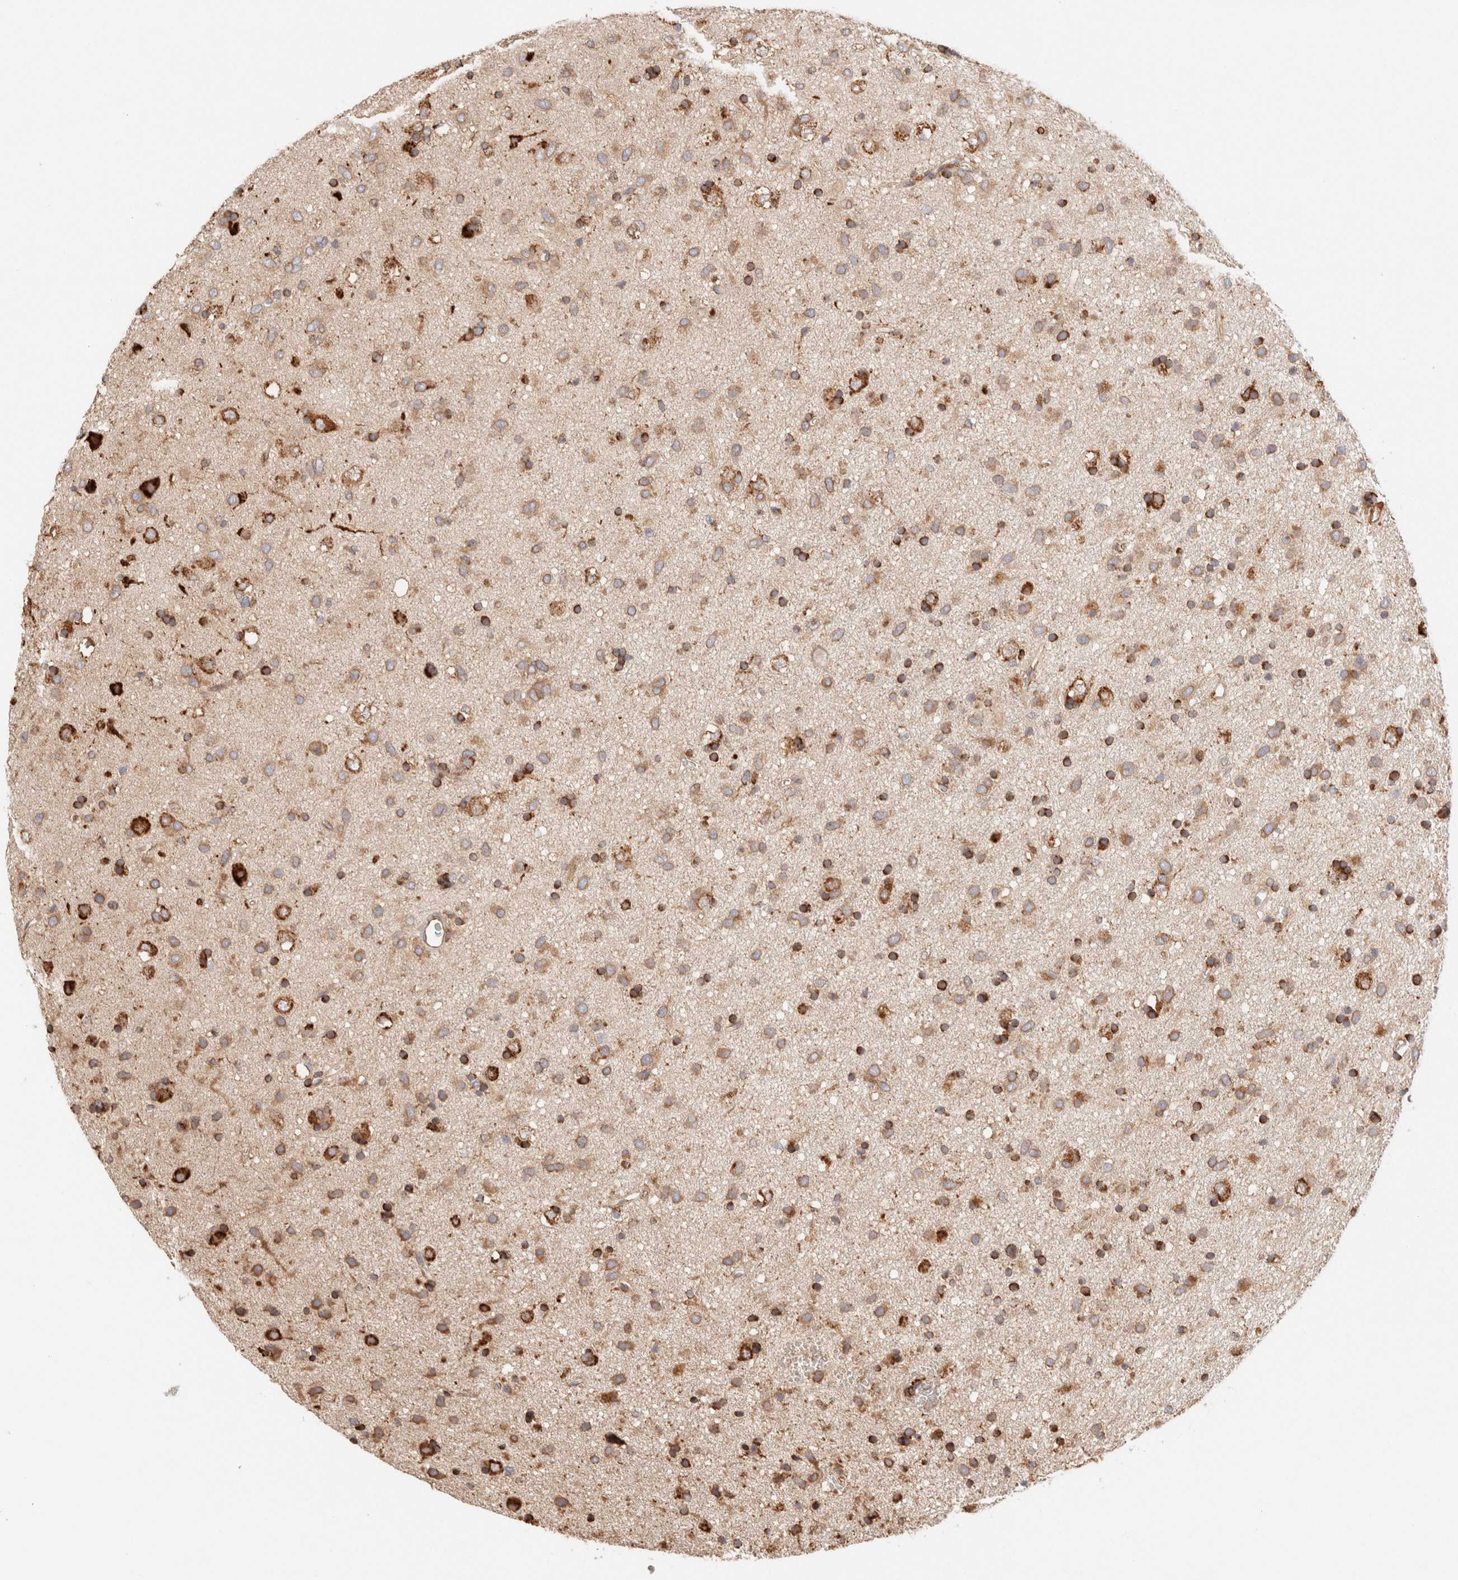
{"staining": {"intensity": "moderate", "quantity": ">75%", "location": "cytoplasmic/membranous"}, "tissue": "glioma", "cell_type": "Tumor cells", "image_type": "cancer", "snomed": [{"axis": "morphology", "description": "Glioma, malignant, Low grade"}, {"axis": "topography", "description": "Brain"}], "caption": "DAB (3,3'-diaminobenzidine) immunohistochemical staining of human glioma displays moderate cytoplasmic/membranous protein expression in about >75% of tumor cells.", "gene": "FER", "patient": {"sex": "male", "age": 77}}